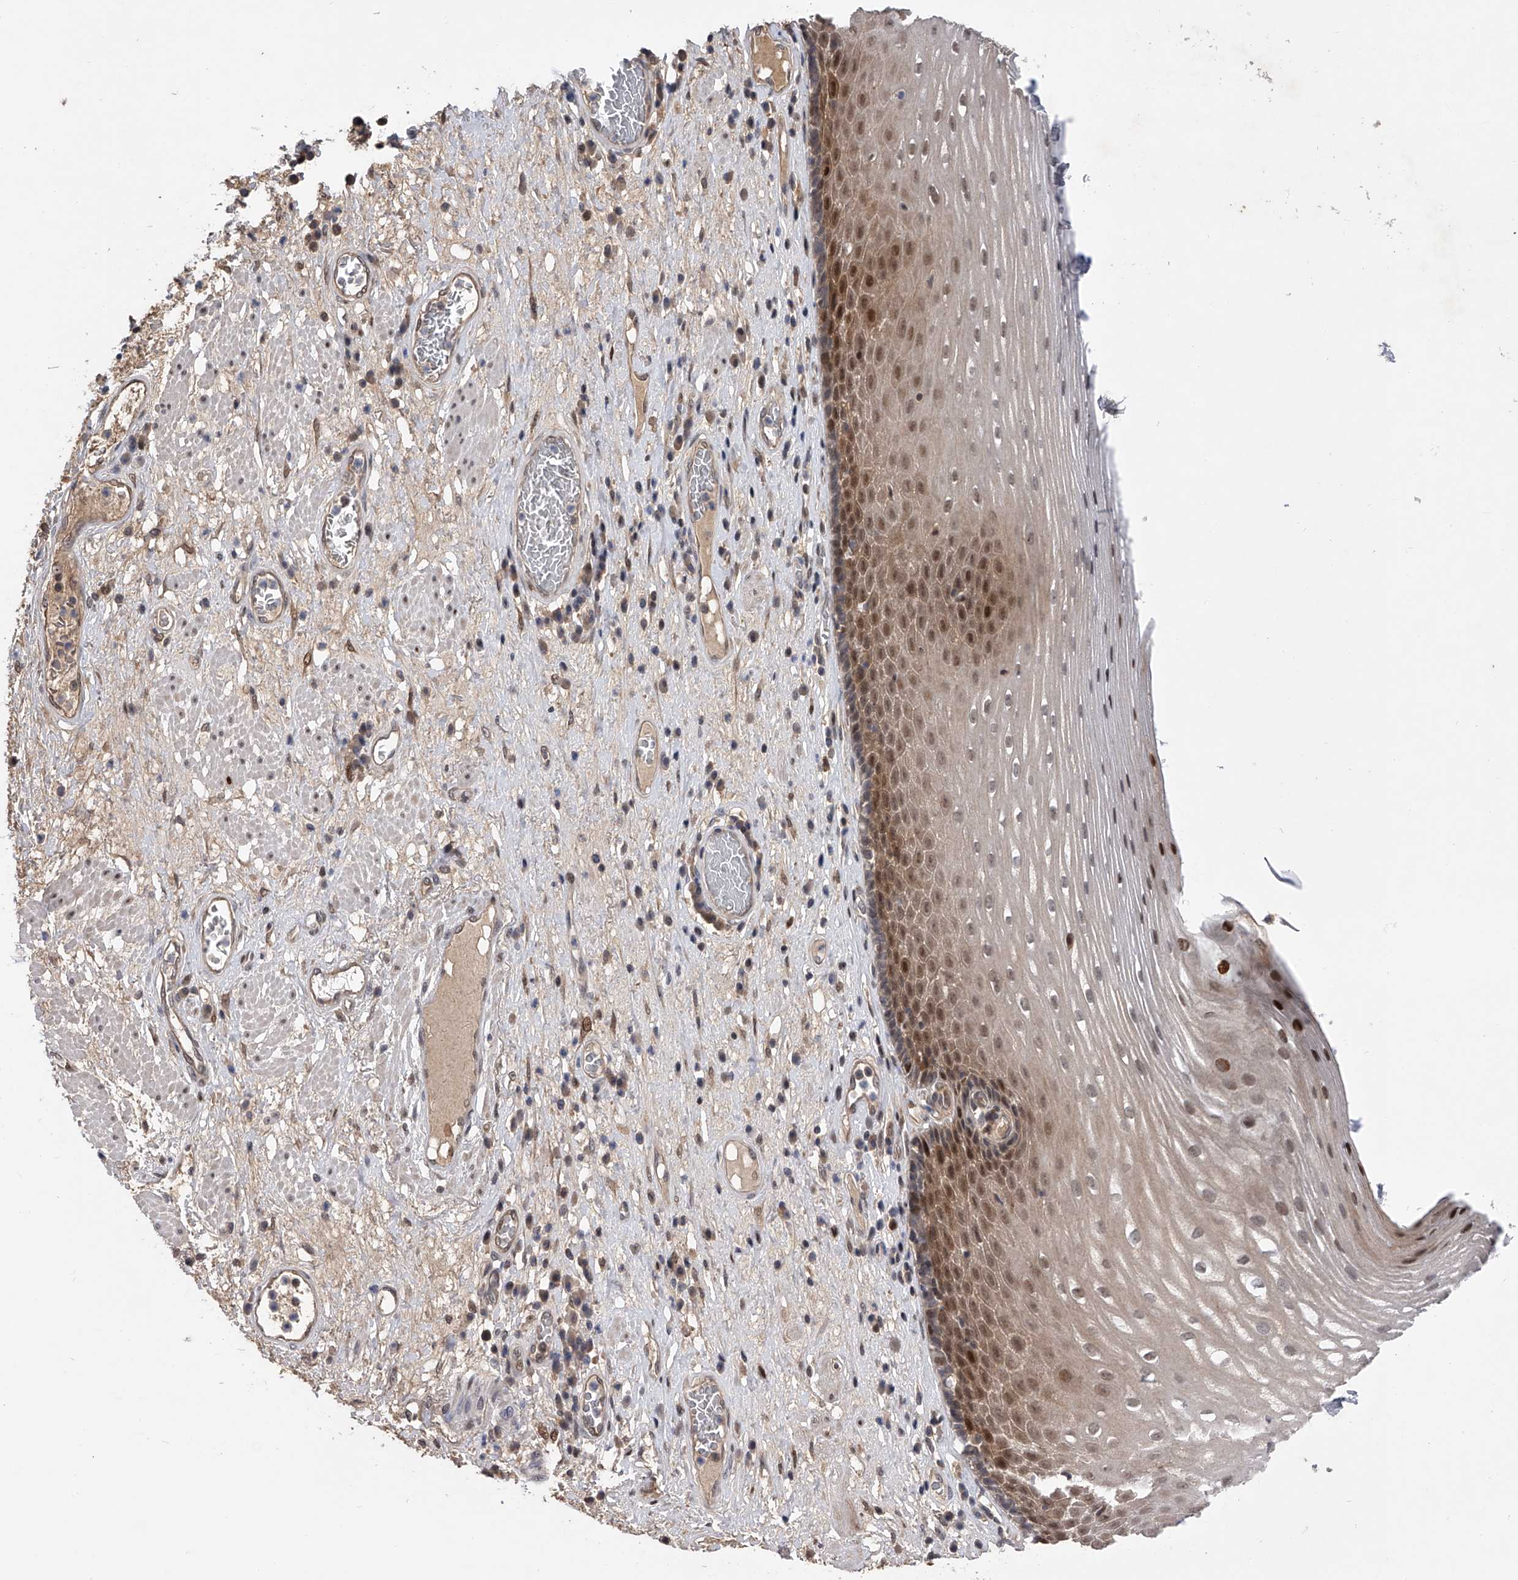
{"staining": {"intensity": "moderate", "quantity": "25%-75%", "location": "cytoplasmic/membranous,nuclear"}, "tissue": "esophagus", "cell_type": "Squamous epithelial cells", "image_type": "normal", "snomed": [{"axis": "morphology", "description": "Normal tissue, NOS"}, {"axis": "morphology", "description": "Adenocarcinoma, NOS"}, {"axis": "topography", "description": "Esophagus"}], "caption": "Brown immunohistochemical staining in normal human esophagus shows moderate cytoplasmic/membranous,nuclear staining in about 25%-75% of squamous epithelial cells.", "gene": "RWDD2A", "patient": {"sex": "male", "age": 62}}